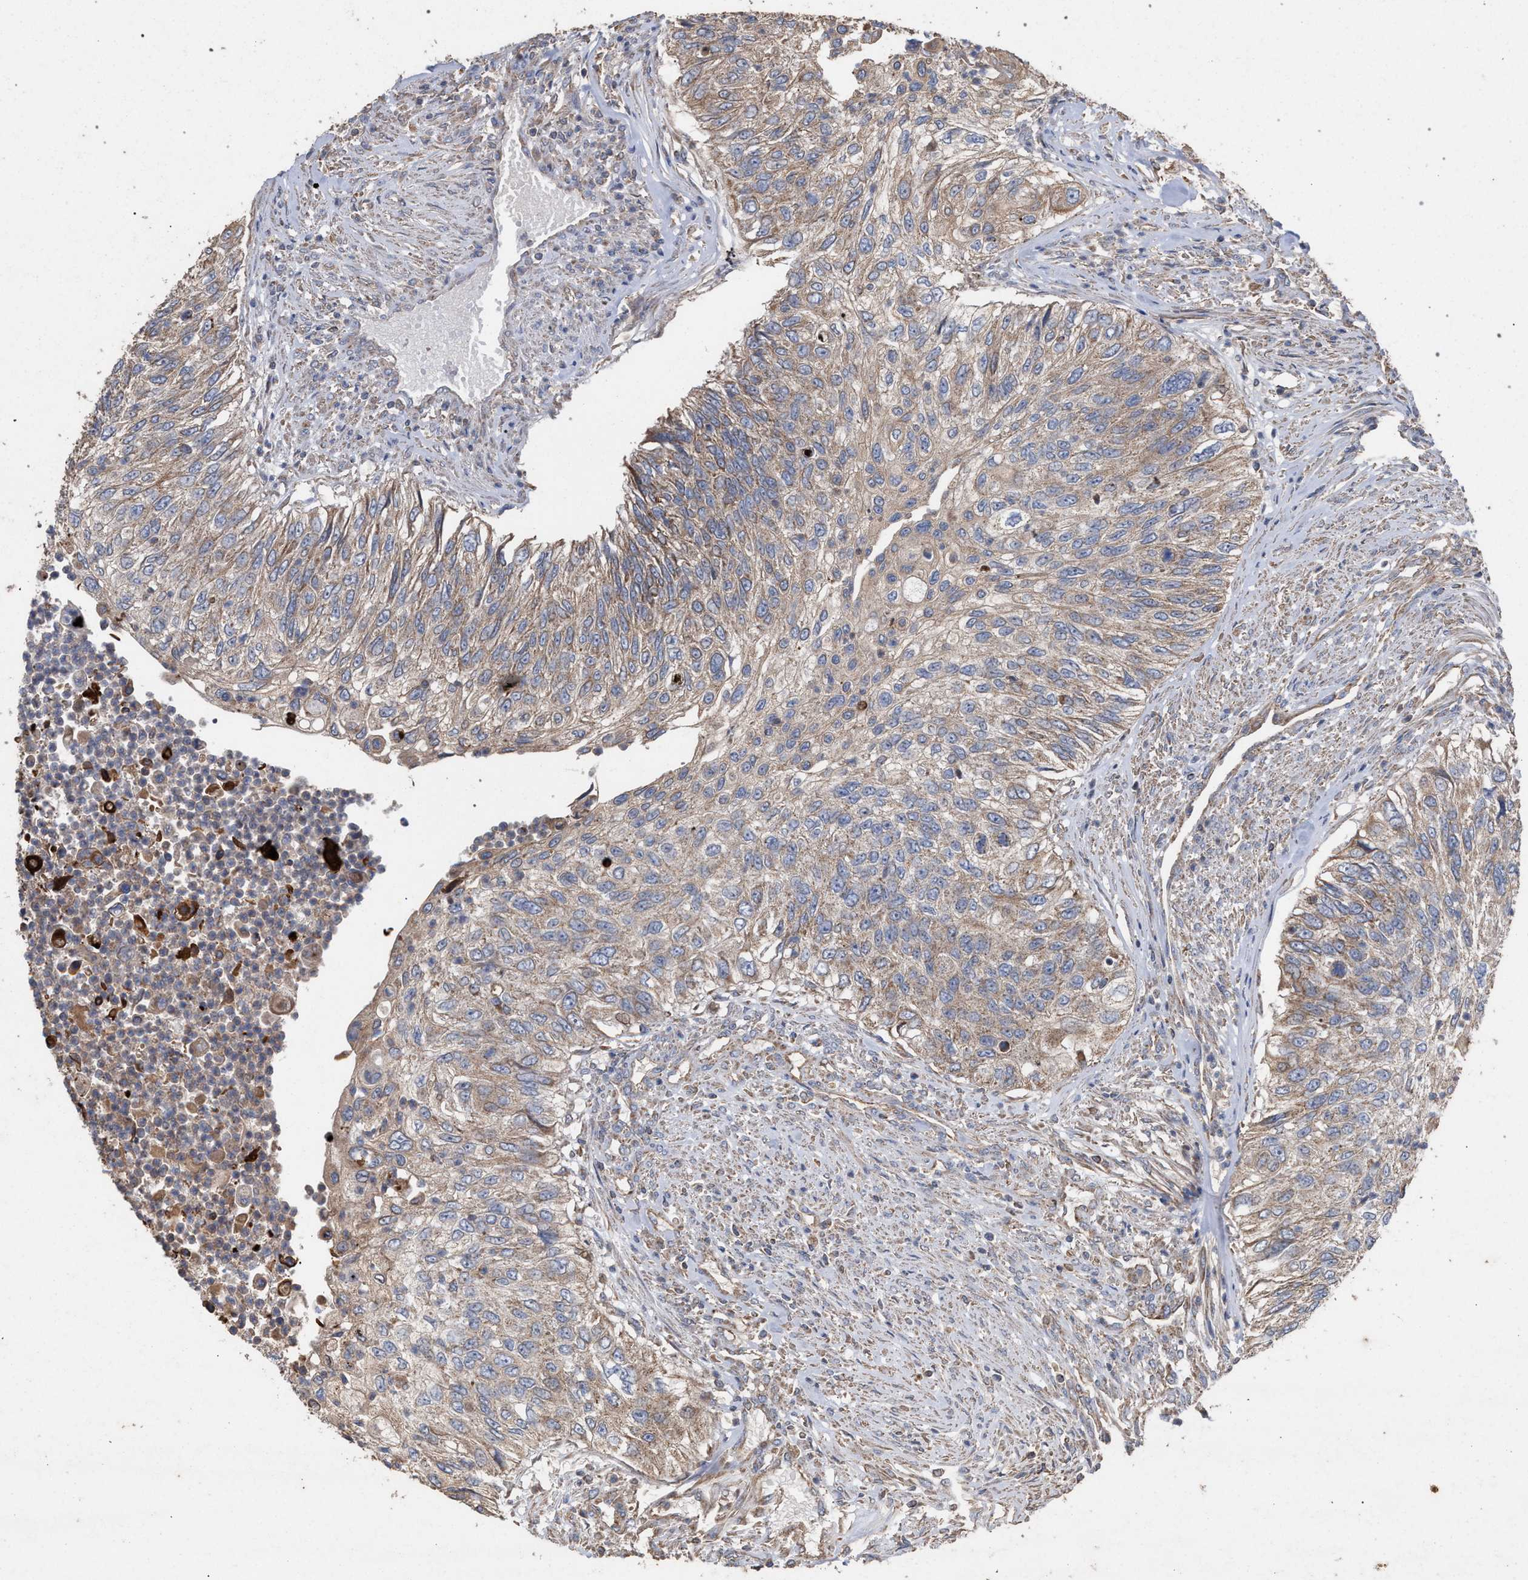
{"staining": {"intensity": "weak", "quantity": ">75%", "location": "cytoplasmic/membranous"}, "tissue": "urothelial cancer", "cell_type": "Tumor cells", "image_type": "cancer", "snomed": [{"axis": "morphology", "description": "Urothelial carcinoma, High grade"}, {"axis": "topography", "description": "Urinary bladder"}], "caption": "A brown stain highlights weak cytoplasmic/membranous positivity of a protein in urothelial cancer tumor cells.", "gene": "BCL2L12", "patient": {"sex": "female", "age": 60}}